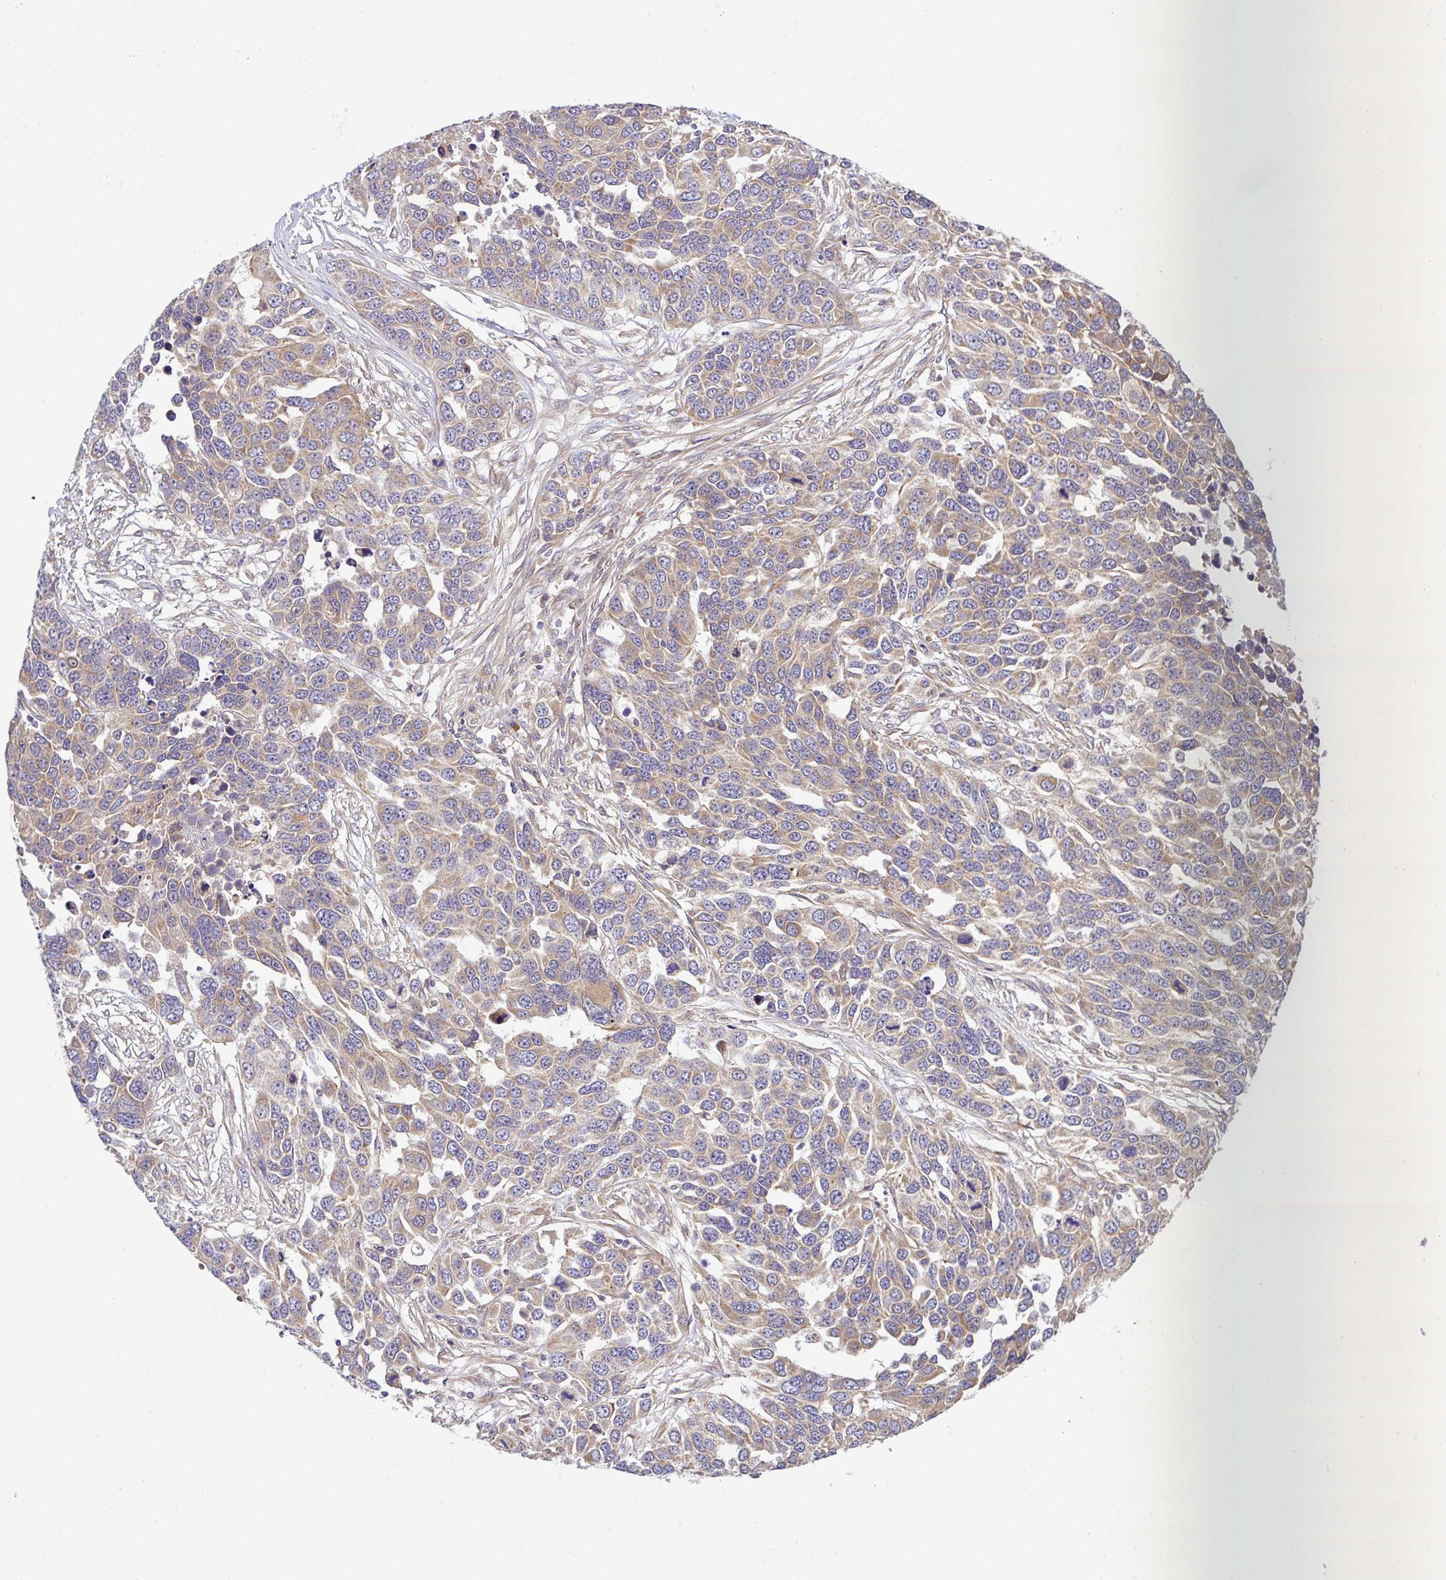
{"staining": {"intensity": "weak", "quantity": "25%-75%", "location": "cytoplasmic/membranous"}, "tissue": "ovarian cancer", "cell_type": "Tumor cells", "image_type": "cancer", "snomed": [{"axis": "morphology", "description": "Cystadenocarcinoma, serous, NOS"}, {"axis": "topography", "description": "Ovary"}], "caption": "The photomicrograph shows a brown stain indicating the presence of a protein in the cytoplasmic/membranous of tumor cells in ovarian serous cystadenocarcinoma.", "gene": "UBE4A", "patient": {"sex": "female", "age": 76}}